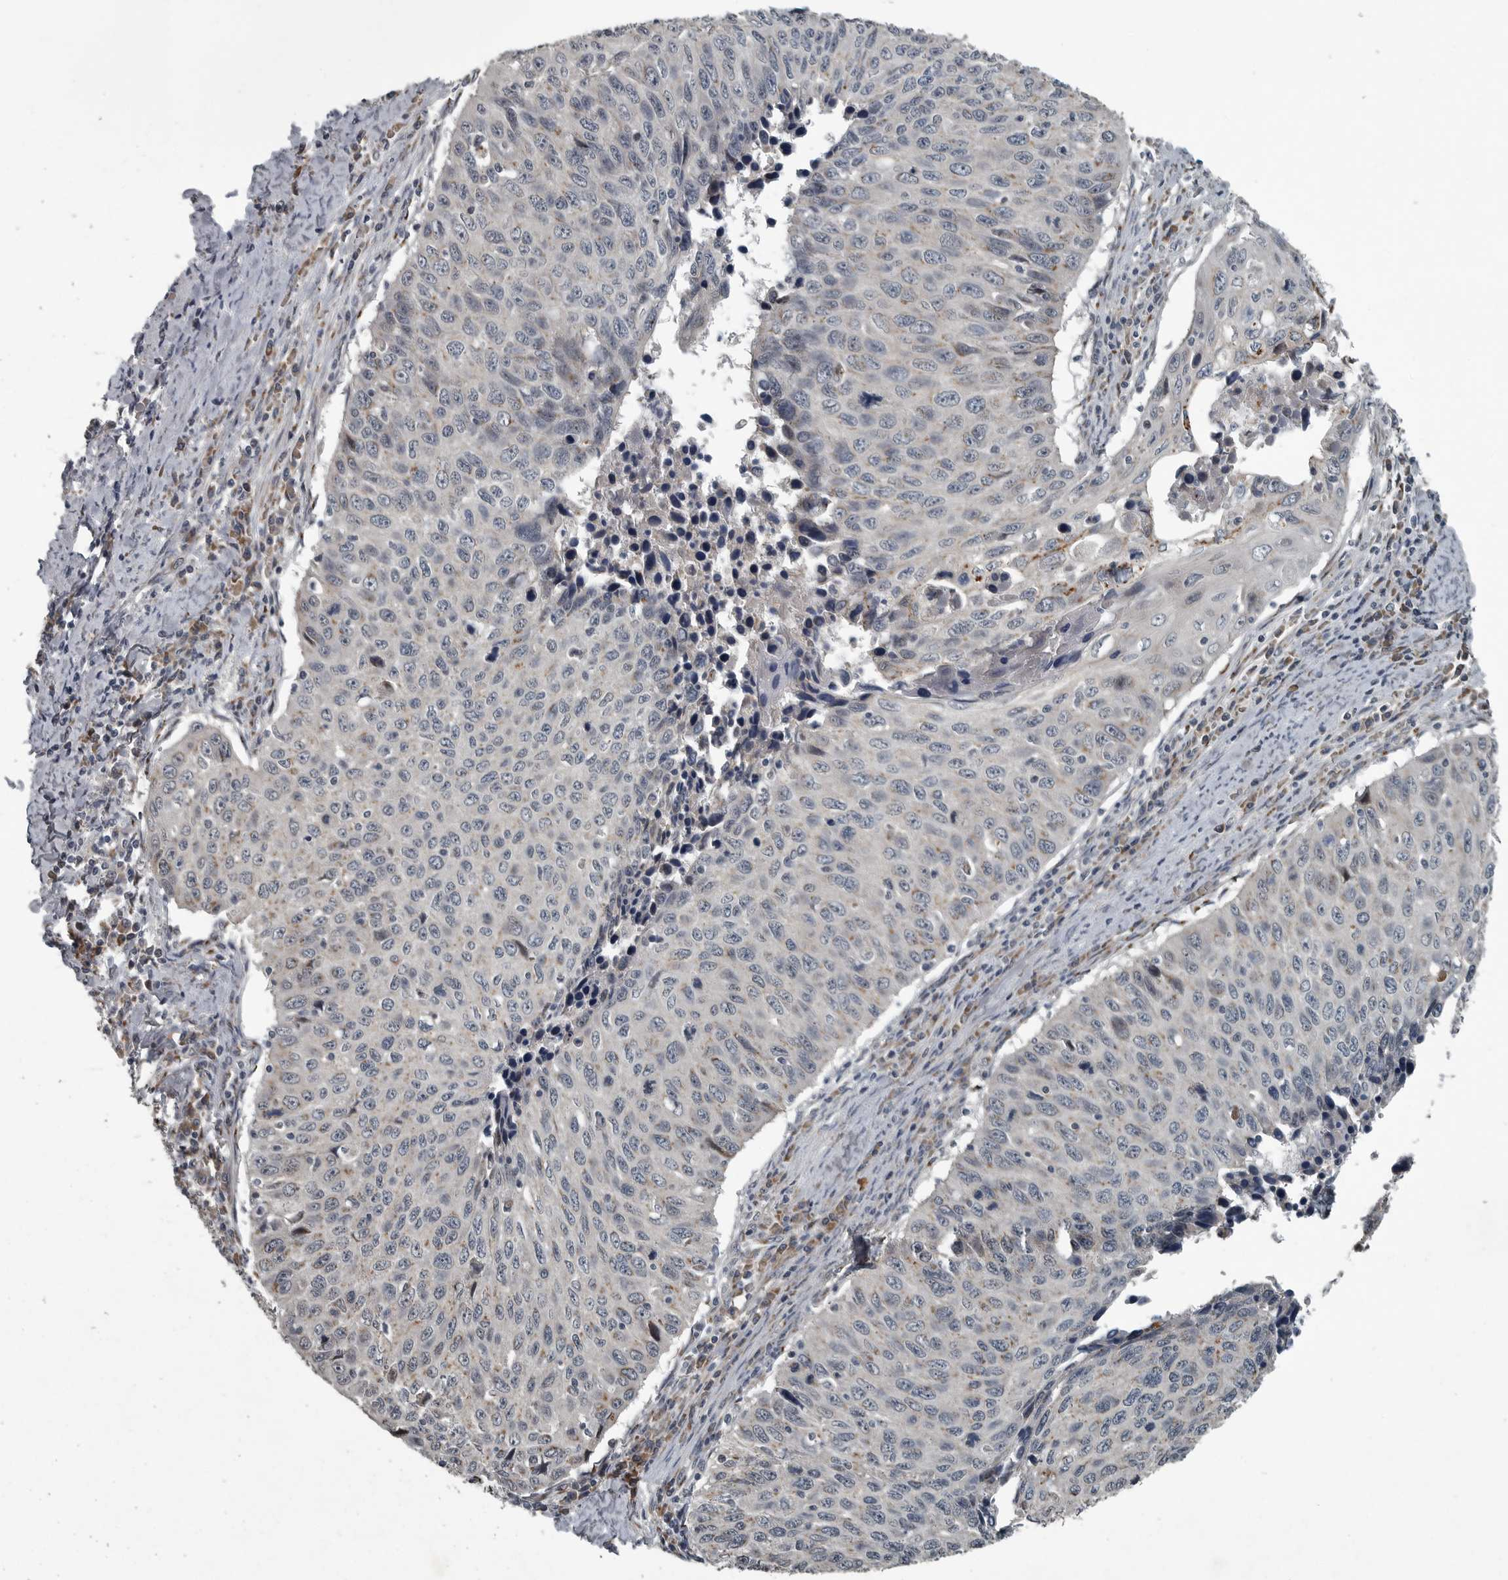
{"staining": {"intensity": "weak", "quantity": "<25%", "location": "cytoplasmic/membranous"}, "tissue": "cervical cancer", "cell_type": "Tumor cells", "image_type": "cancer", "snomed": [{"axis": "morphology", "description": "Squamous cell carcinoma, NOS"}, {"axis": "topography", "description": "Cervix"}], "caption": "An immunohistochemistry micrograph of squamous cell carcinoma (cervical) is shown. There is no staining in tumor cells of squamous cell carcinoma (cervical).", "gene": "ZNF345", "patient": {"sex": "female", "age": 53}}